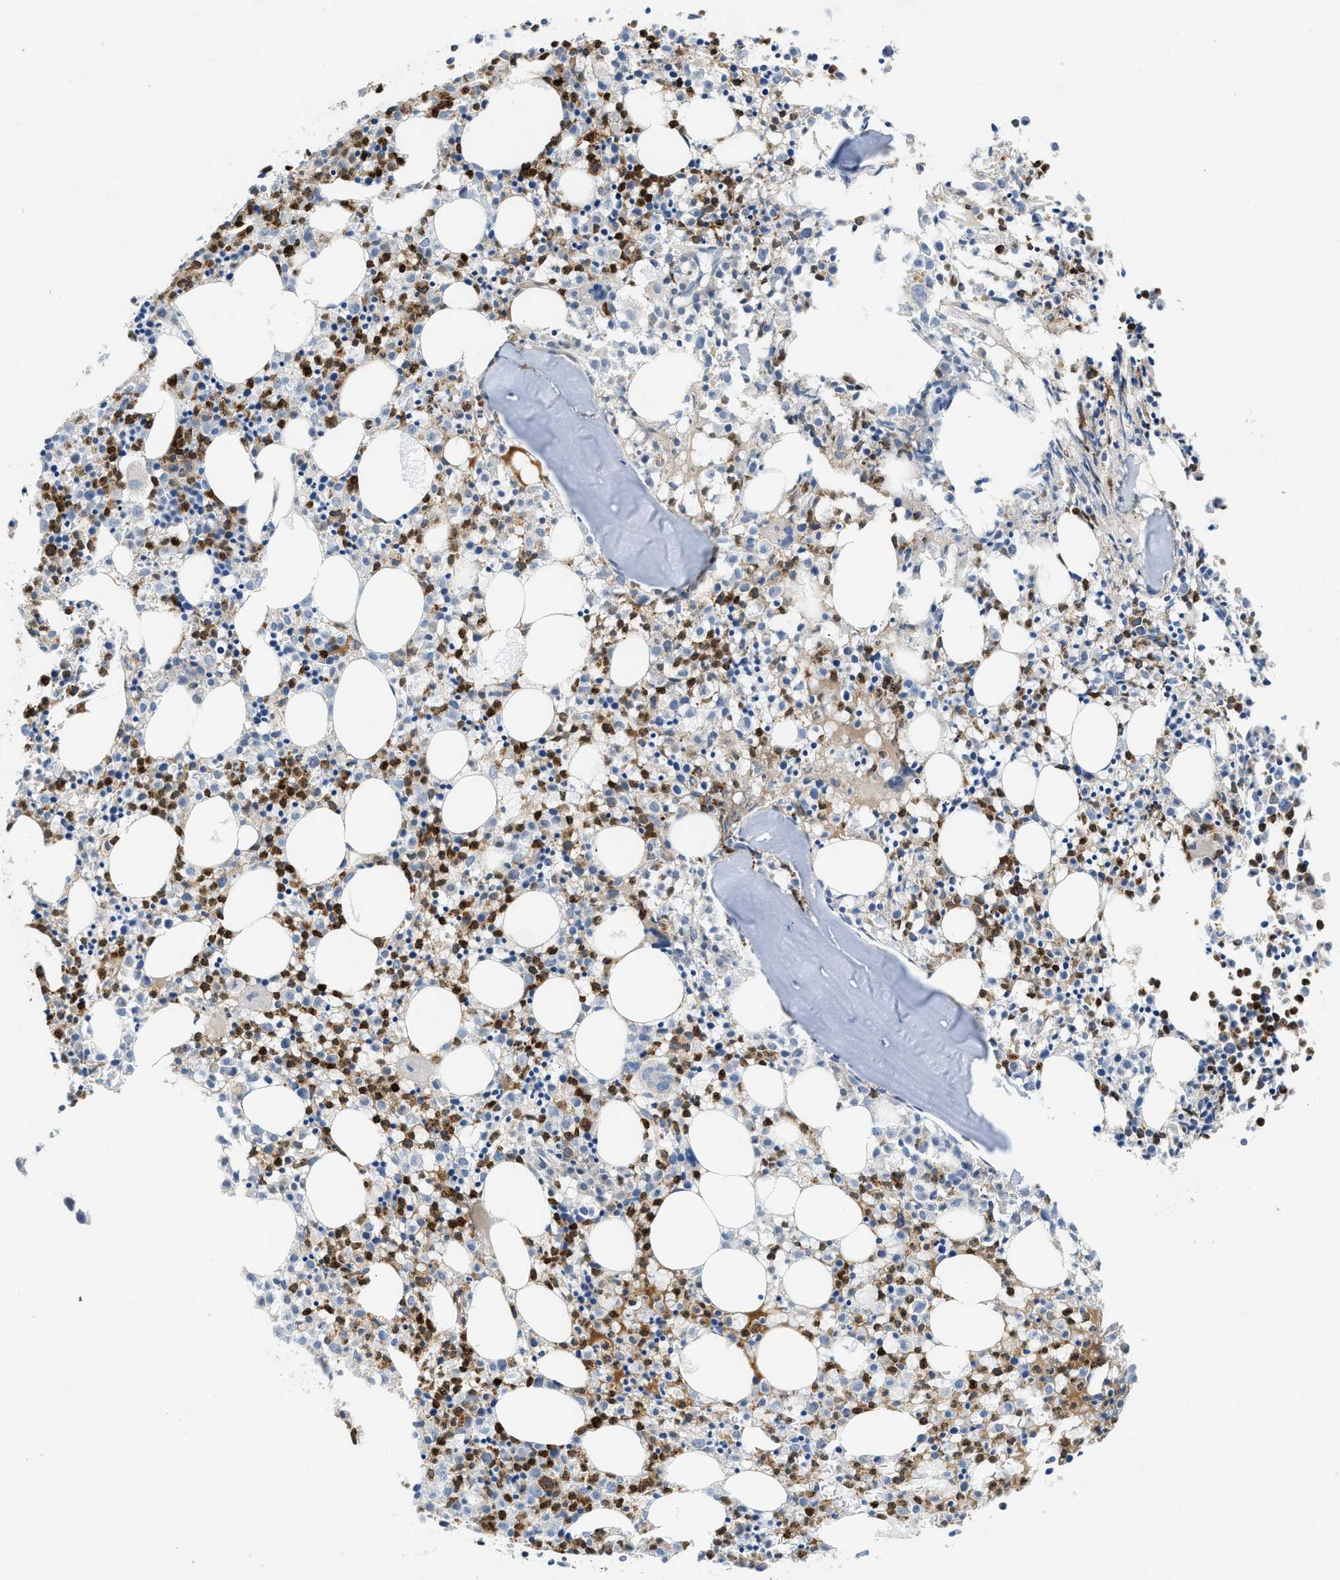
{"staining": {"intensity": "strong", "quantity": "25%-75%", "location": "cytoplasmic/membranous,nuclear"}, "tissue": "bone marrow", "cell_type": "Hematopoietic cells", "image_type": "normal", "snomed": [{"axis": "morphology", "description": "Normal tissue, NOS"}, {"axis": "morphology", "description": "Inflammation, NOS"}, {"axis": "topography", "description": "Bone marrow"}], "caption": "Benign bone marrow was stained to show a protein in brown. There is high levels of strong cytoplasmic/membranous,nuclear staining in about 25%-75% of hematopoietic cells. (Stains: DAB in brown, nuclei in blue, Microscopy: brightfield microscopy at high magnification).", "gene": "RHBDF2", "patient": {"sex": "male", "age": 25}}